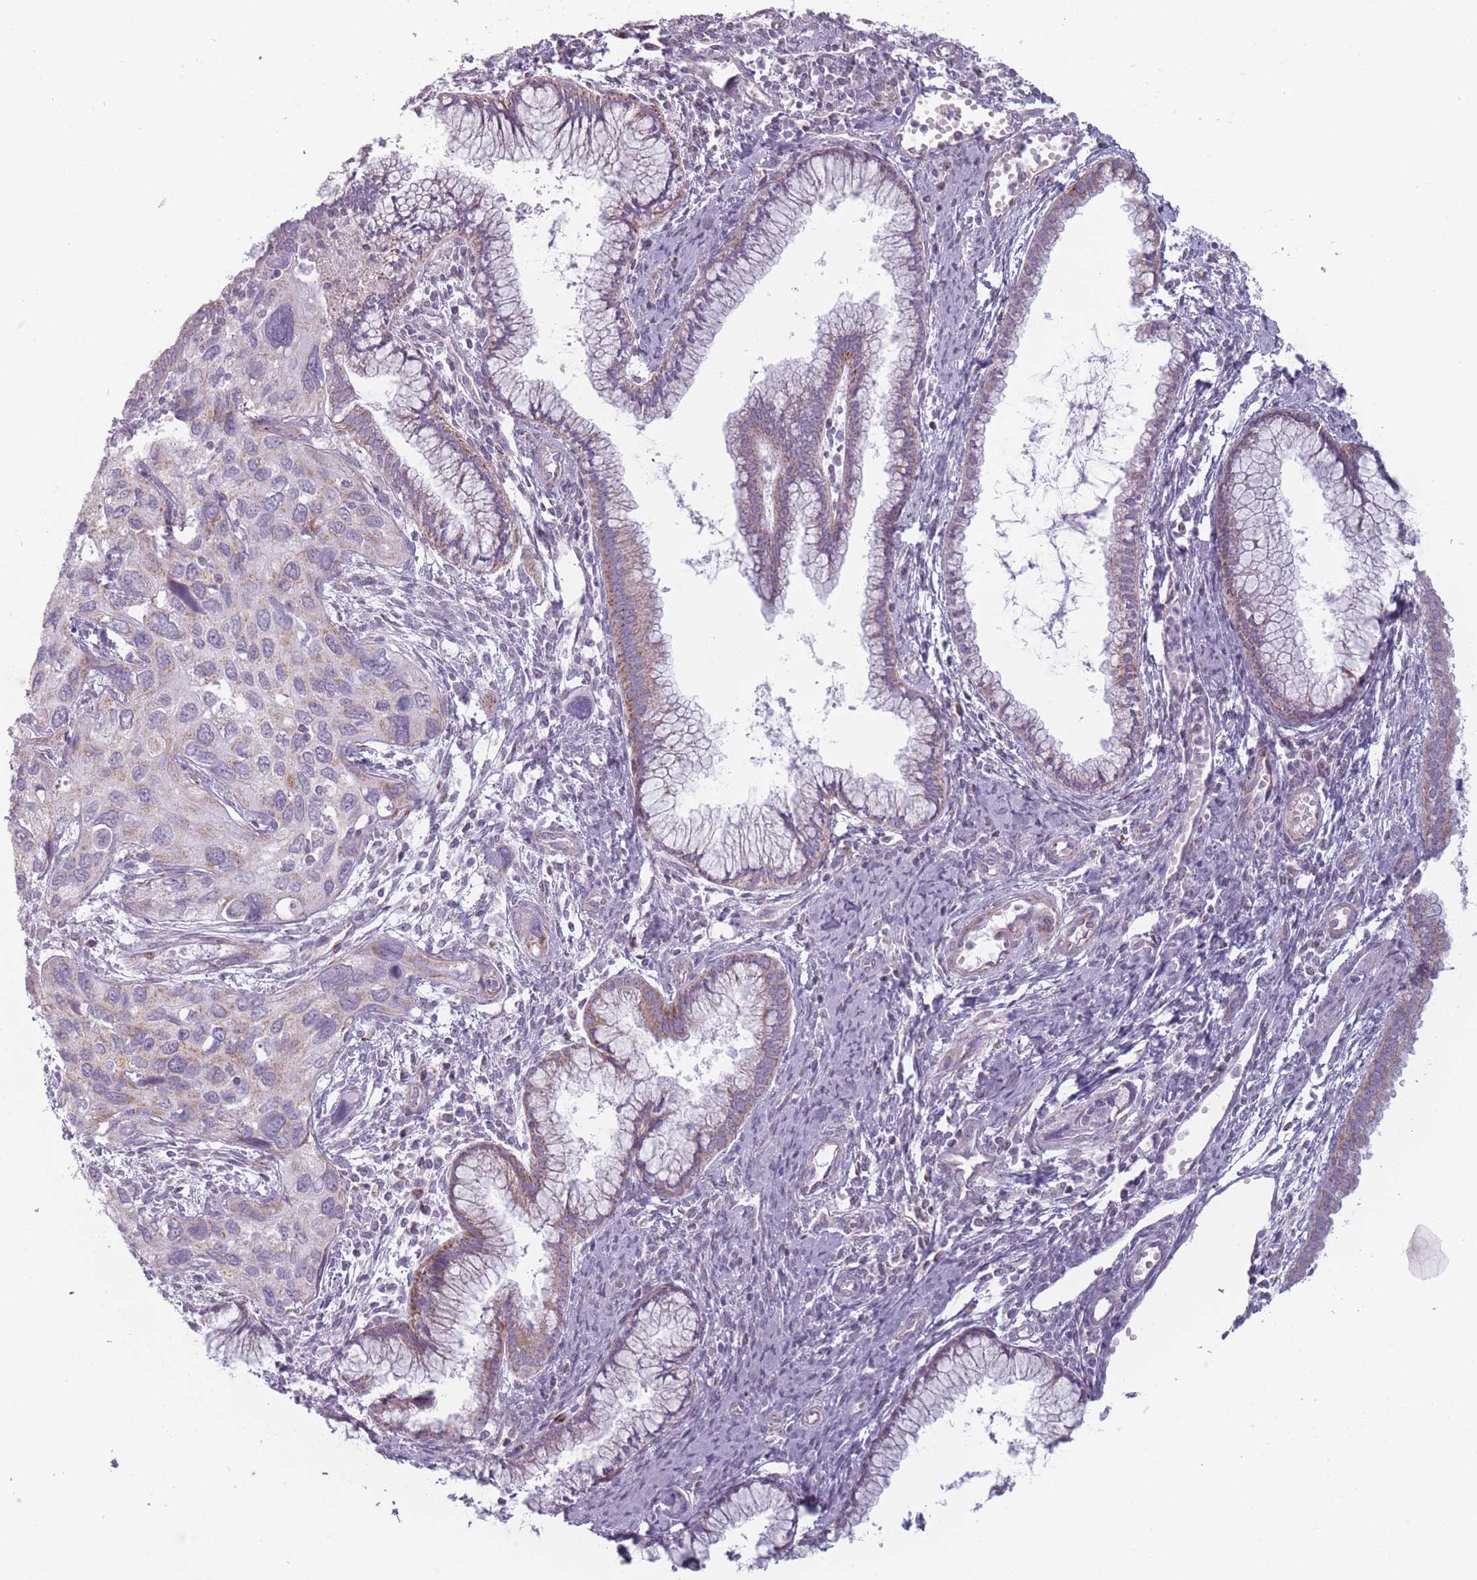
{"staining": {"intensity": "moderate", "quantity": "25%-75%", "location": "cytoplasmic/membranous"}, "tissue": "cervical cancer", "cell_type": "Tumor cells", "image_type": "cancer", "snomed": [{"axis": "morphology", "description": "Squamous cell carcinoma, NOS"}, {"axis": "topography", "description": "Cervix"}], "caption": "The photomicrograph demonstrates a brown stain indicating the presence of a protein in the cytoplasmic/membranous of tumor cells in squamous cell carcinoma (cervical). The protein of interest is shown in brown color, while the nuclei are stained blue.", "gene": "DCHS1", "patient": {"sex": "female", "age": 55}}